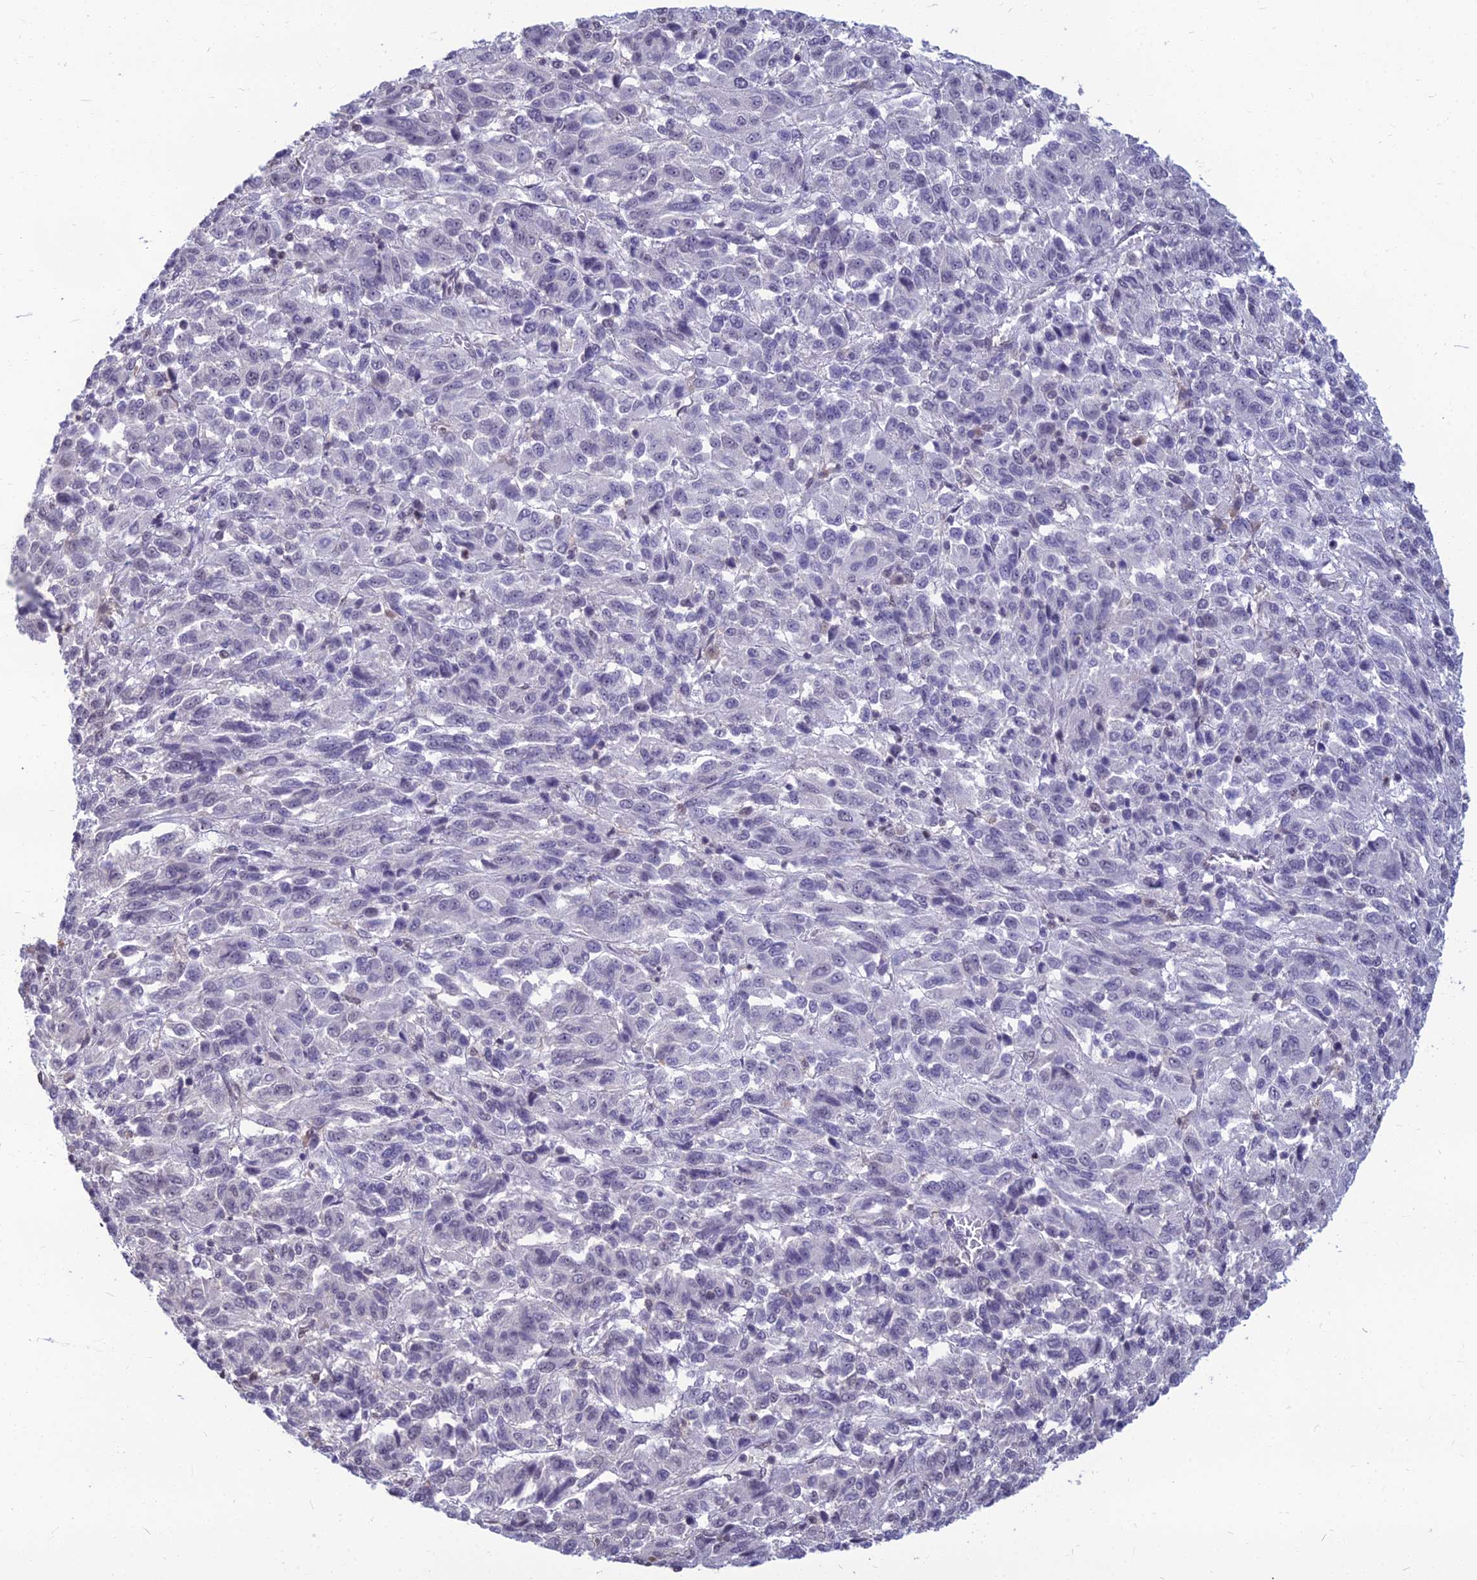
{"staining": {"intensity": "negative", "quantity": "none", "location": "none"}, "tissue": "melanoma", "cell_type": "Tumor cells", "image_type": "cancer", "snomed": [{"axis": "morphology", "description": "Malignant melanoma, Metastatic site"}, {"axis": "topography", "description": "Lung"}], "caption": "A high-resolution image shows immunohistochemistry staining of malignant melanoma (metastatic site), which demonstrates no significant expression in tumor cells. (DAB (3,3'-diaminobenzidine) IHC, high magnification).", "gene": "SRSF7", "patient": {"sex": "male", "age": 64}}